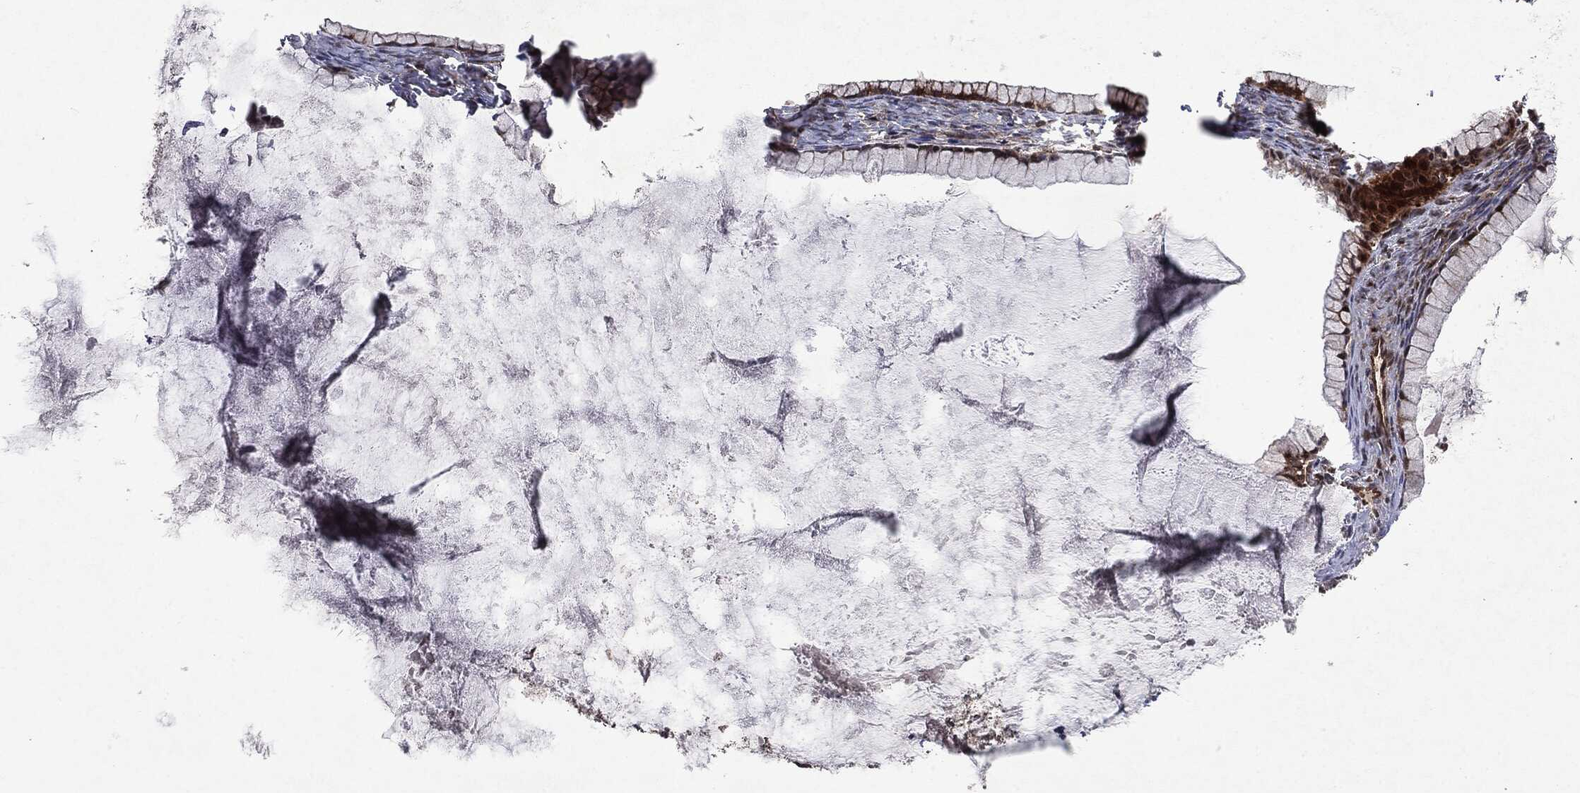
{"staining": {"intensity": "moderate", "quantity": ">75%", "location": "cytoplasmic/membranous"}, "tissue": "ovarian cancer", "cell_type": "Tumor cells", "image_type": "cancer", "snomed": [{"axis": "morphology", "description": "Cystadenocarcinoma, mucinous, NOS"}, {"axis": "topography", "description": "Ovary"}], "caption": "The immunohistochemical stain labels moderate cytoplasmic/membranous positivity in tumor cells of ovarian mucinous cystadenocarcinoma tissue.", "gene": "OTUB1", "patient": {"sex": "female", "age": 41}}